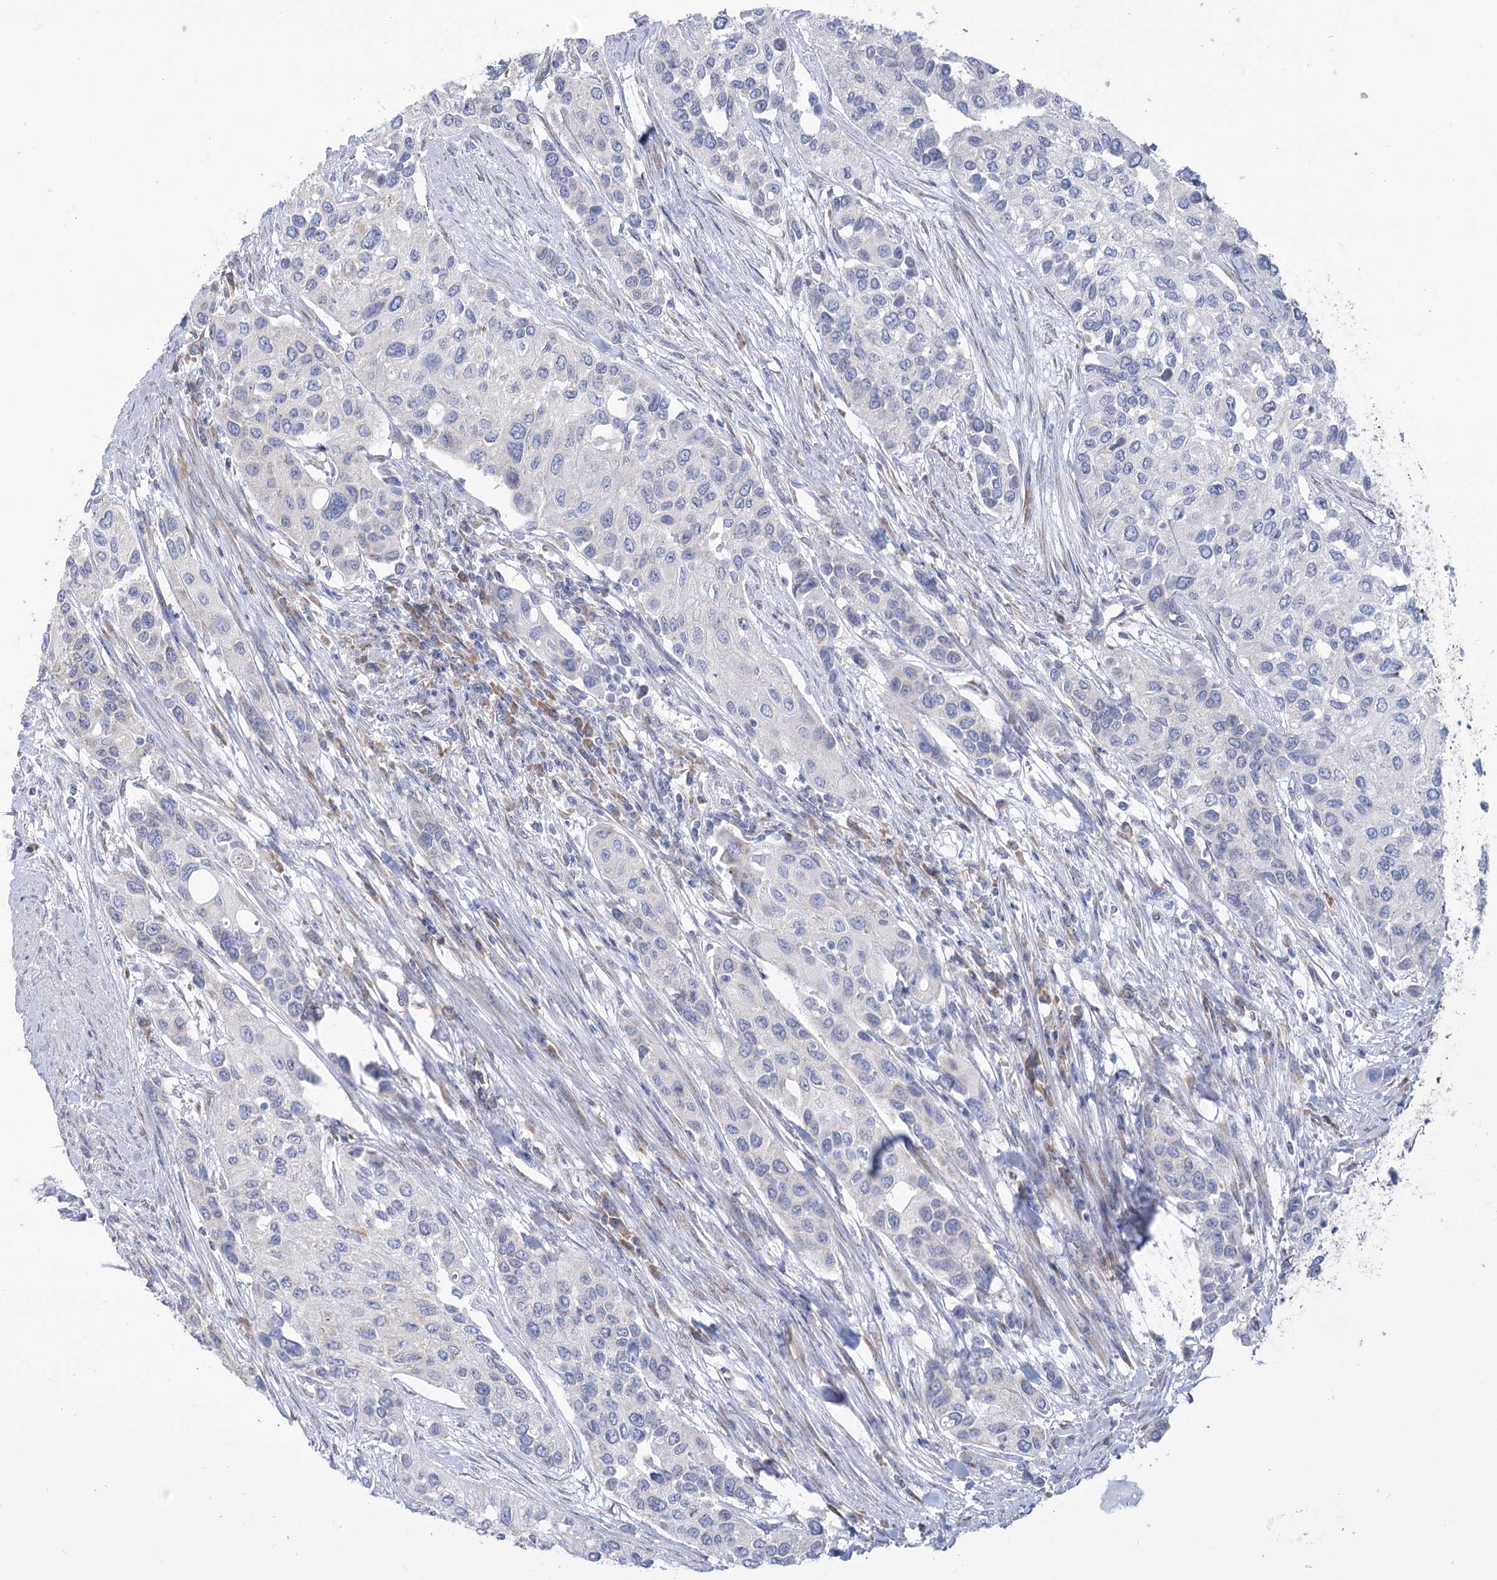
{"staining": {"intensity": "negative", "quantity": "none", "location": "none"}, "tissue": "urothelial cancer", "cell_type": "Tumor cells", "image_type": "cancer", "snomed": [{"axis": "morphology", "description": "Normal tissue, NOS"}, {"axis": "morphology", "description": "Urothelial carcinoma, High grade"}, {"axis": "topography", "description": "Vascular tissue"}, {"axis": "topography", "description": "Urinary bladder"}], "caption": "IHC photomicrograph of human urothelial cancer stained for a protein (brown), which displays no positivity in tumor cells.", "gene": "STT3B", "patient": {"sex": "female", "age": 56}}